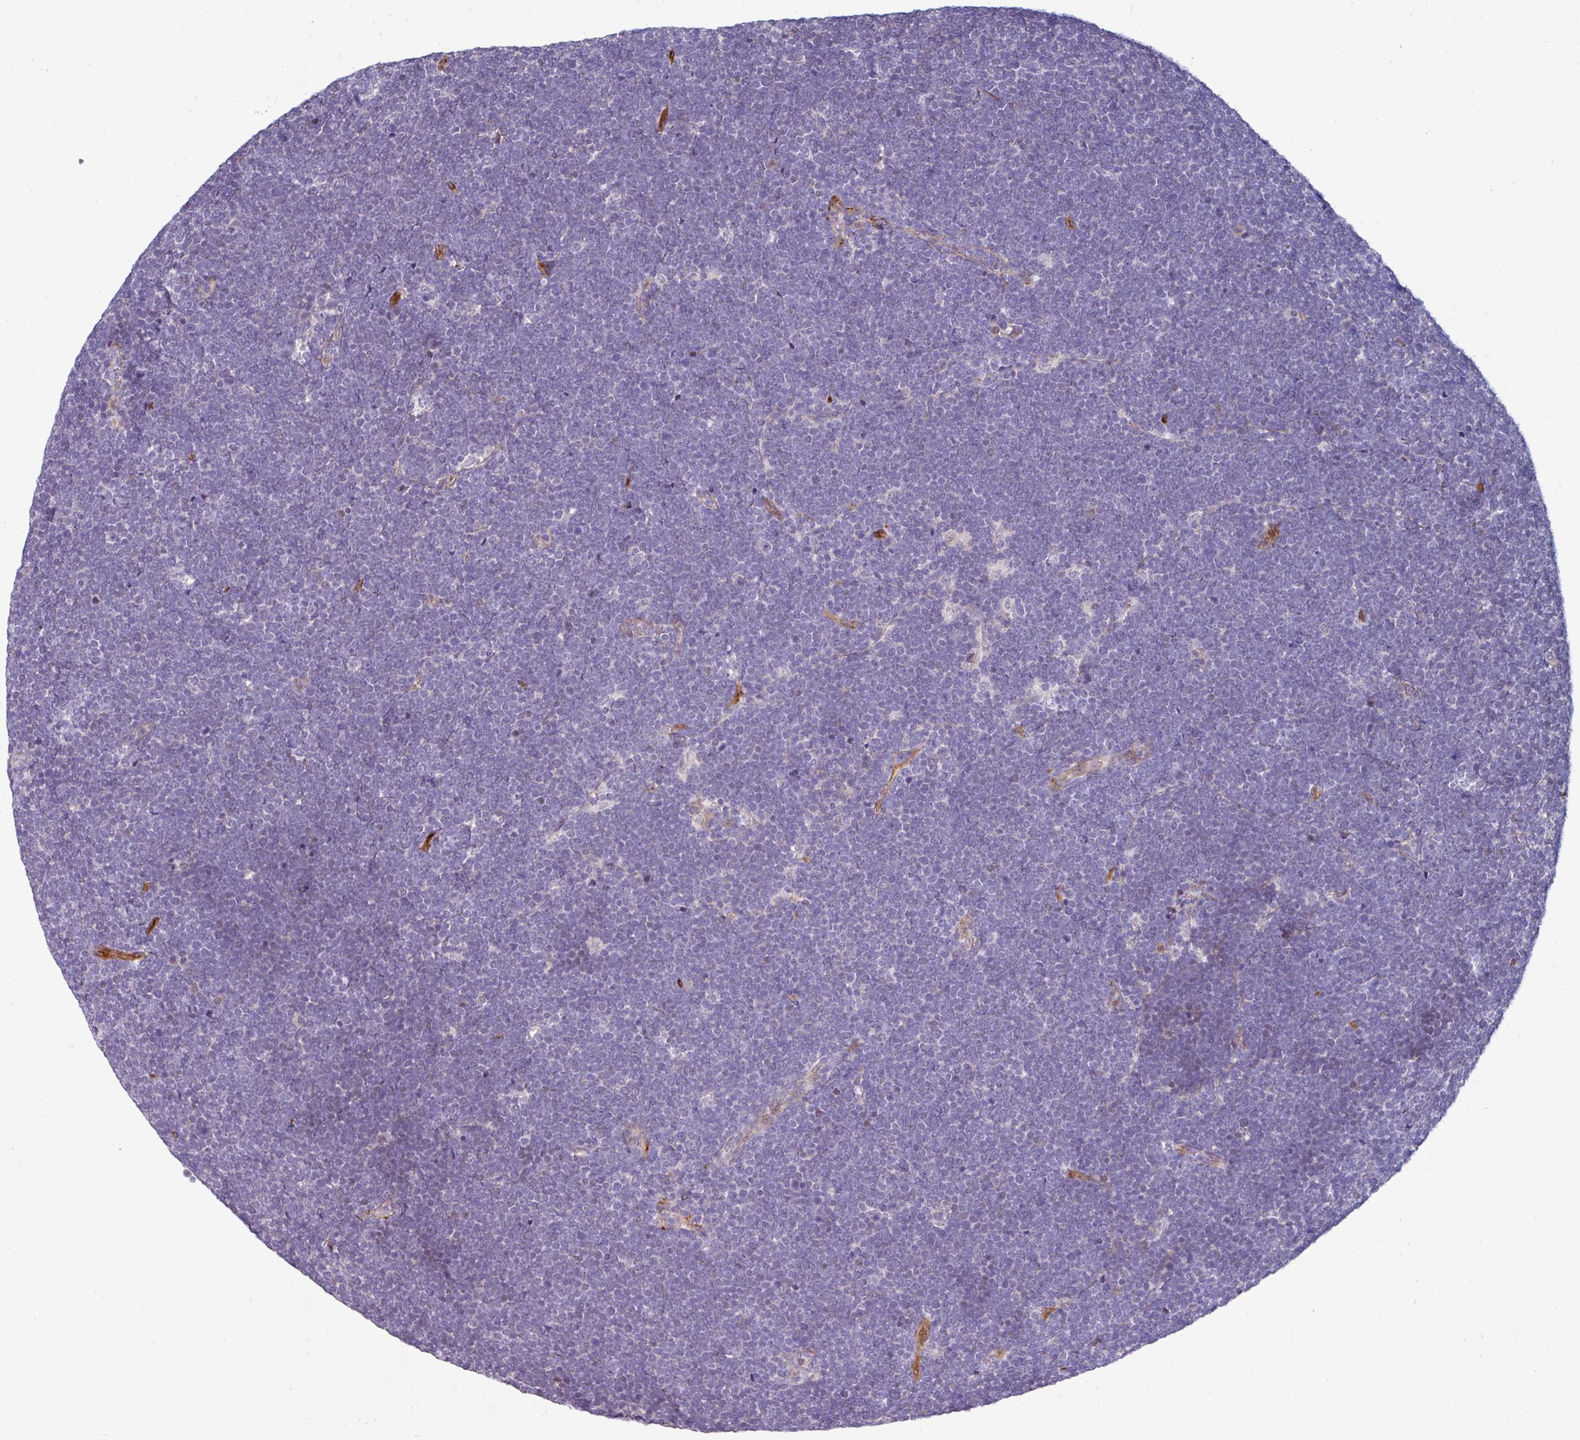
{"staining": {"intensity": "negative", "quantity": "none", "location": "none"}, "tissue": "lymphoma", "cell_type": "Tumor cells", "image_type": "cancer", "snomed": [{"axis": "morphology", "description": "Malignant lymphoma, non-Hodgkin's type, High grade"}, {"axis": "topography", "description": "Lymph node"}], "caption": "Tumor cells are negative for protein expression in human lymphoma.", "gene": "BEND5", "patient": {"sex": "male", "age": 13}}